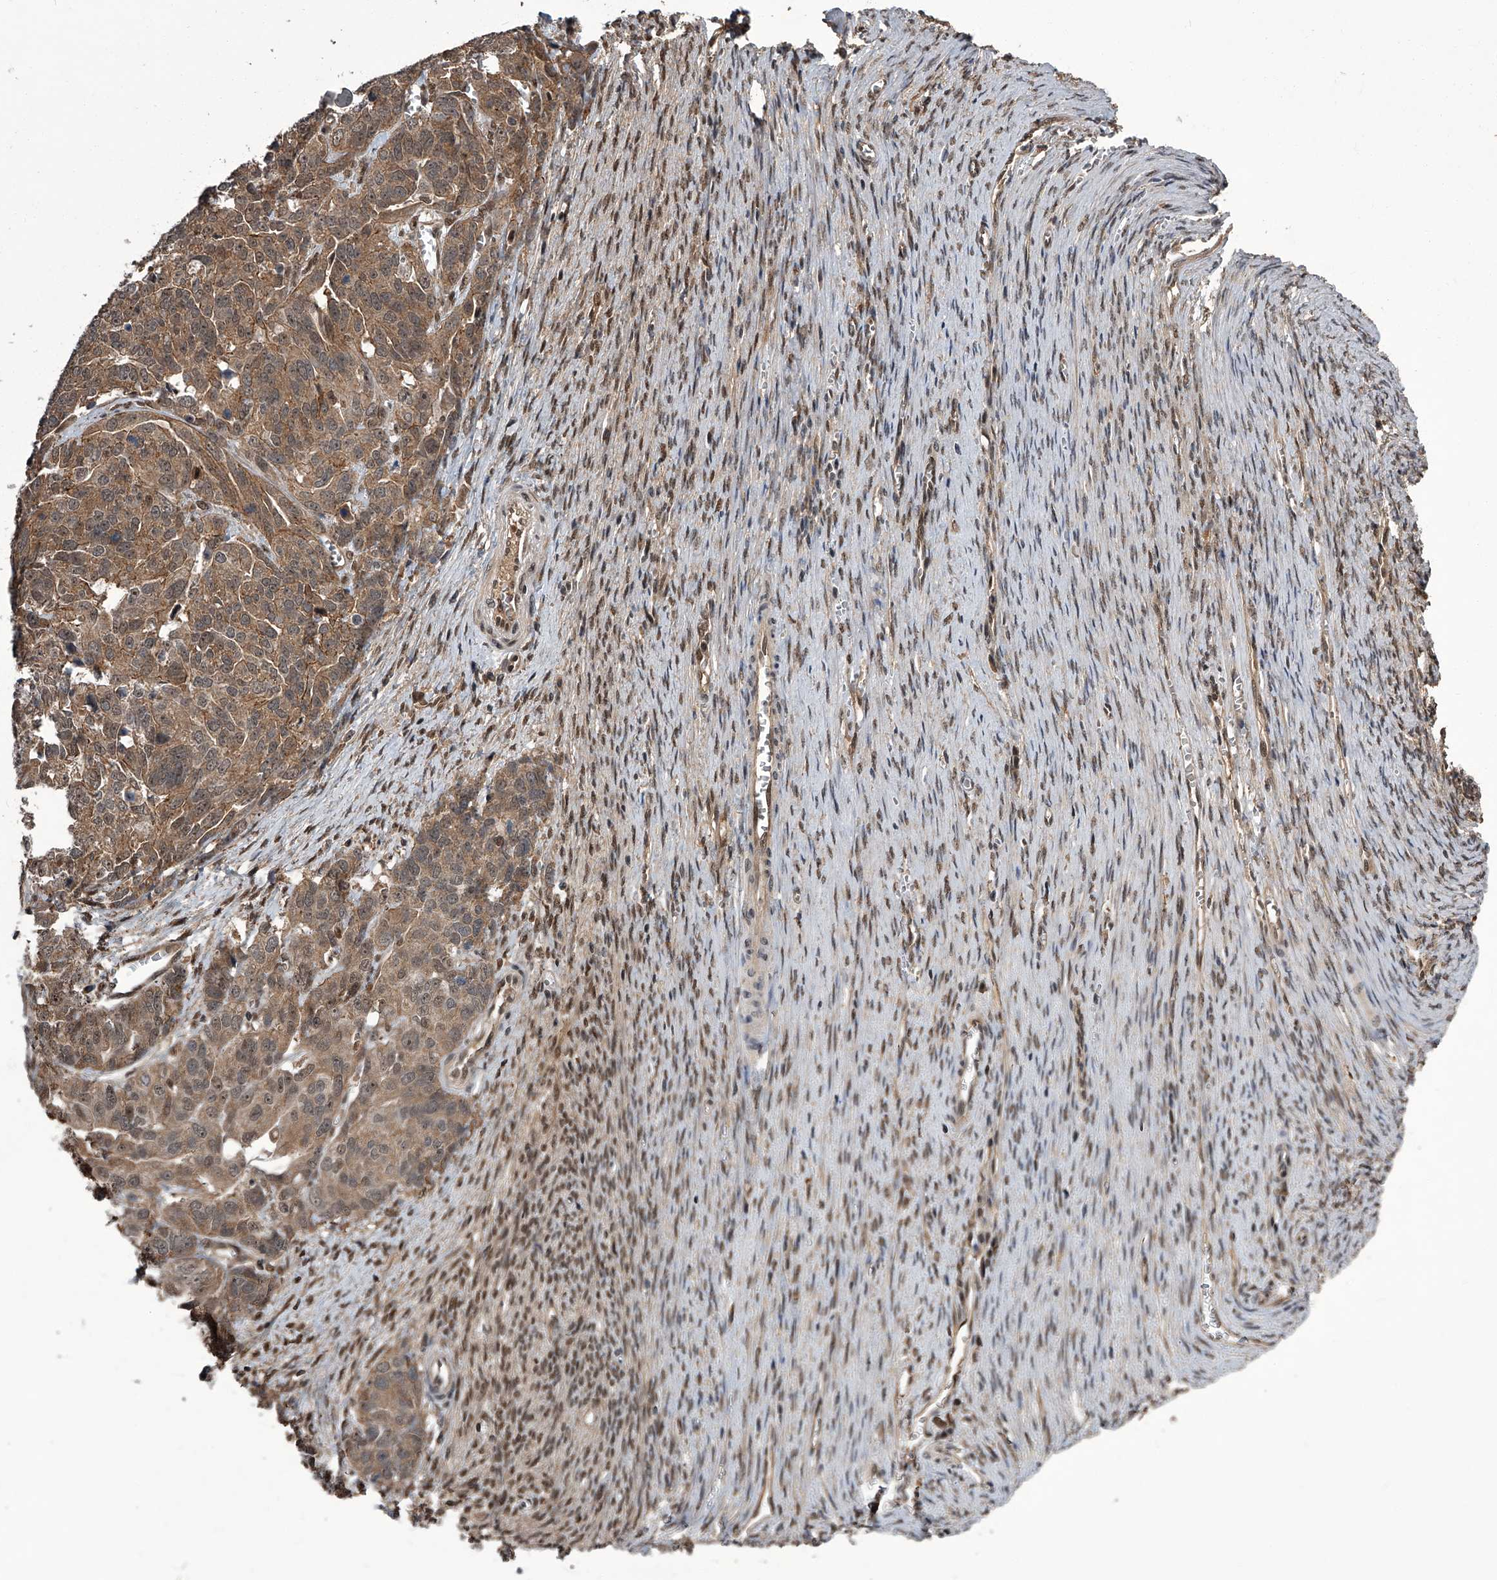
{"staining": {"intensity": "moderate", "quantity": ">75%", "location": "cytoplasmic/membranous,nuclear"}, "tissue": "ovarian cancer", "cell_type": "Tumor cells", "image_type": "cancer", "snomed": [{"axis": "morphology", "description": "Cystadenocarcinoma, serous, NOS"}, {"axis": "topography", "description": "Ovary"}], "caption": "This is a micrograph of immunohistochemistry (IHC) staining of ovarian serous cystadenocarcinoma, which shows moderate staining in the cytoplasmic/membranous and nuclear of tumor cells.", "gene": "SLC12A8", "patient": {"sex": "female", "age": 44}}